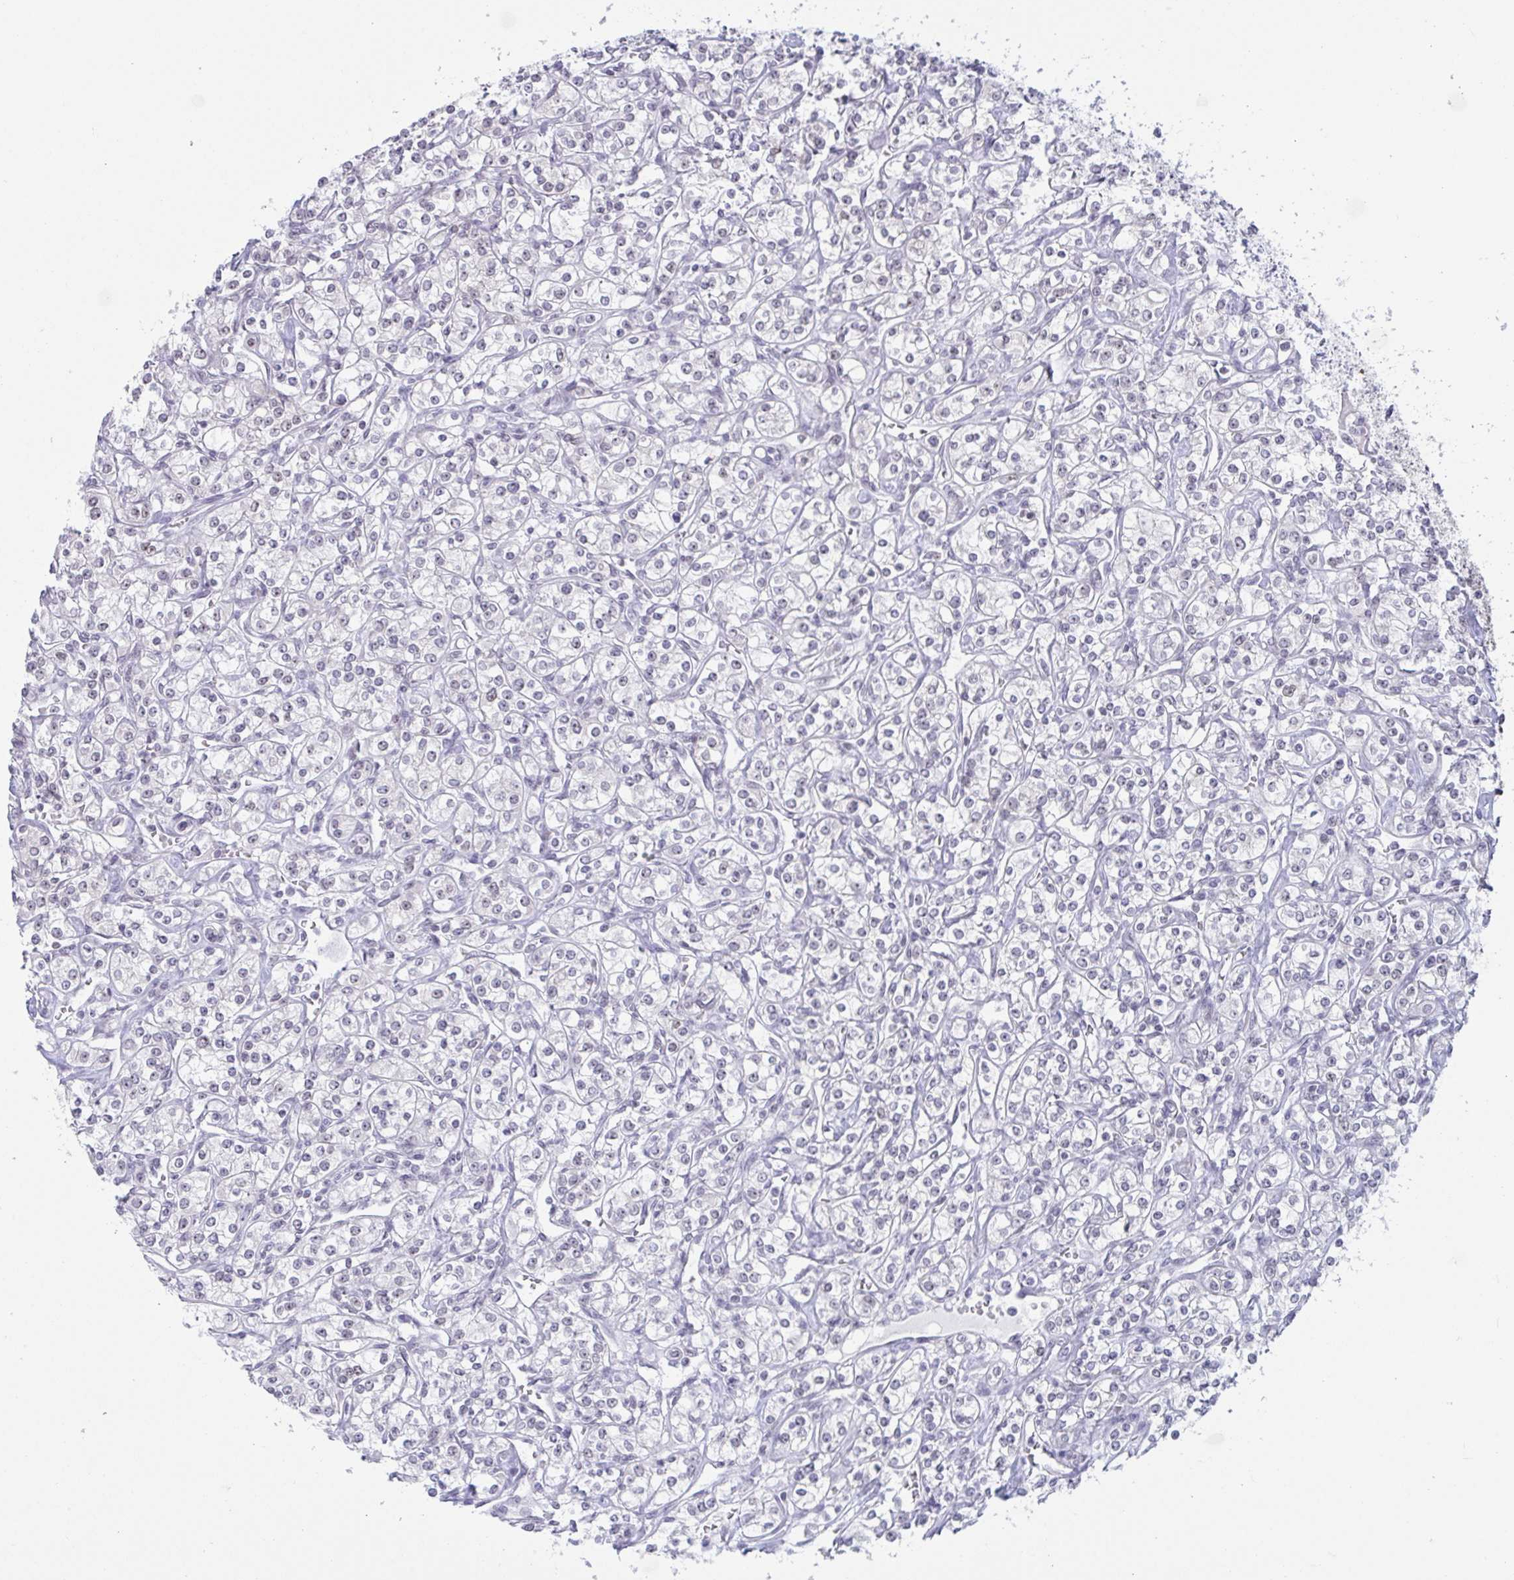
{"staining": {"intensity": "negative", "quantity": "none", "location": "none"}, "tissue": "renal cancer", "cell_type": "Tumor cells", "image_type": "cancer", "snomed": [{"axis": "morphology", "description": "Adenocarcinoma, NOS"}, {"axis": "topography", "description": "Kidney"}], "caption": "High magnification brightfield microscopy of adenocarcinoma (renal) stained with DAB (brown) and counterstained with hematoxylin (blue): tumor cells show no significant staining.", "gene": "SUPT16H", "patient": {"sex": "male", "age": 77}}